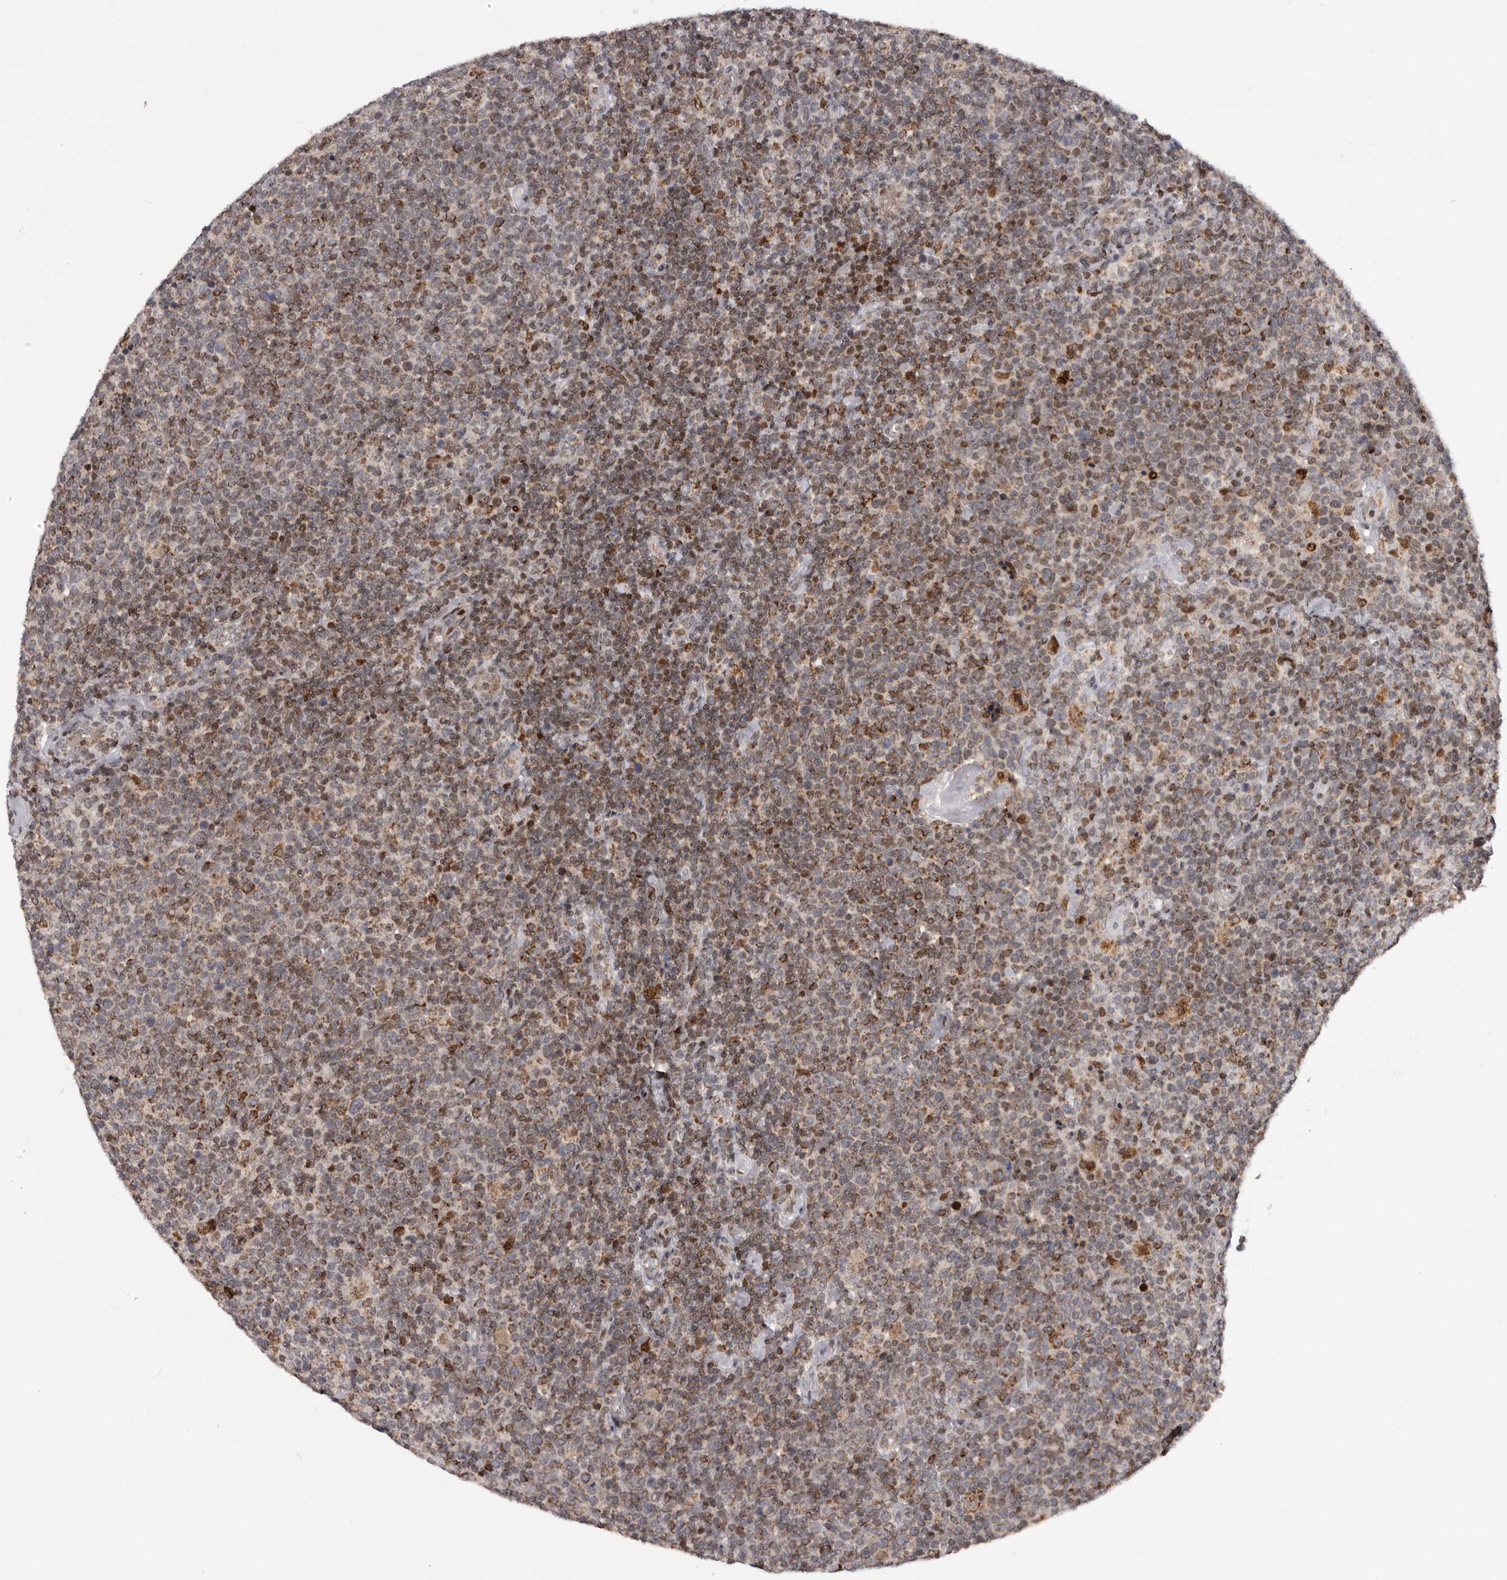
{"staining": {"intensity": "moderate", "quantity": ">75%", "location": "cytoplasmic/membranous"}, "tissue": "lymphoma", "cell_type": "Tumor cells", "image_type": "cancer", "snomed": [{"axis": "morphology", "description": "Malignant lymphoma, non-Hodgkin's type, High grade"}, {"axis": "topography", "description": "Lymph node"}], "caption": "Immunohistochemistry photomicrograph of lymphoma stained for a protein (brown), which shows medium levels of moderate cytoplasmic/membranous expression in about >75% of tumor cells.", "gene": "C17orf99", "patient": {"sex": "male", "age": 61}}